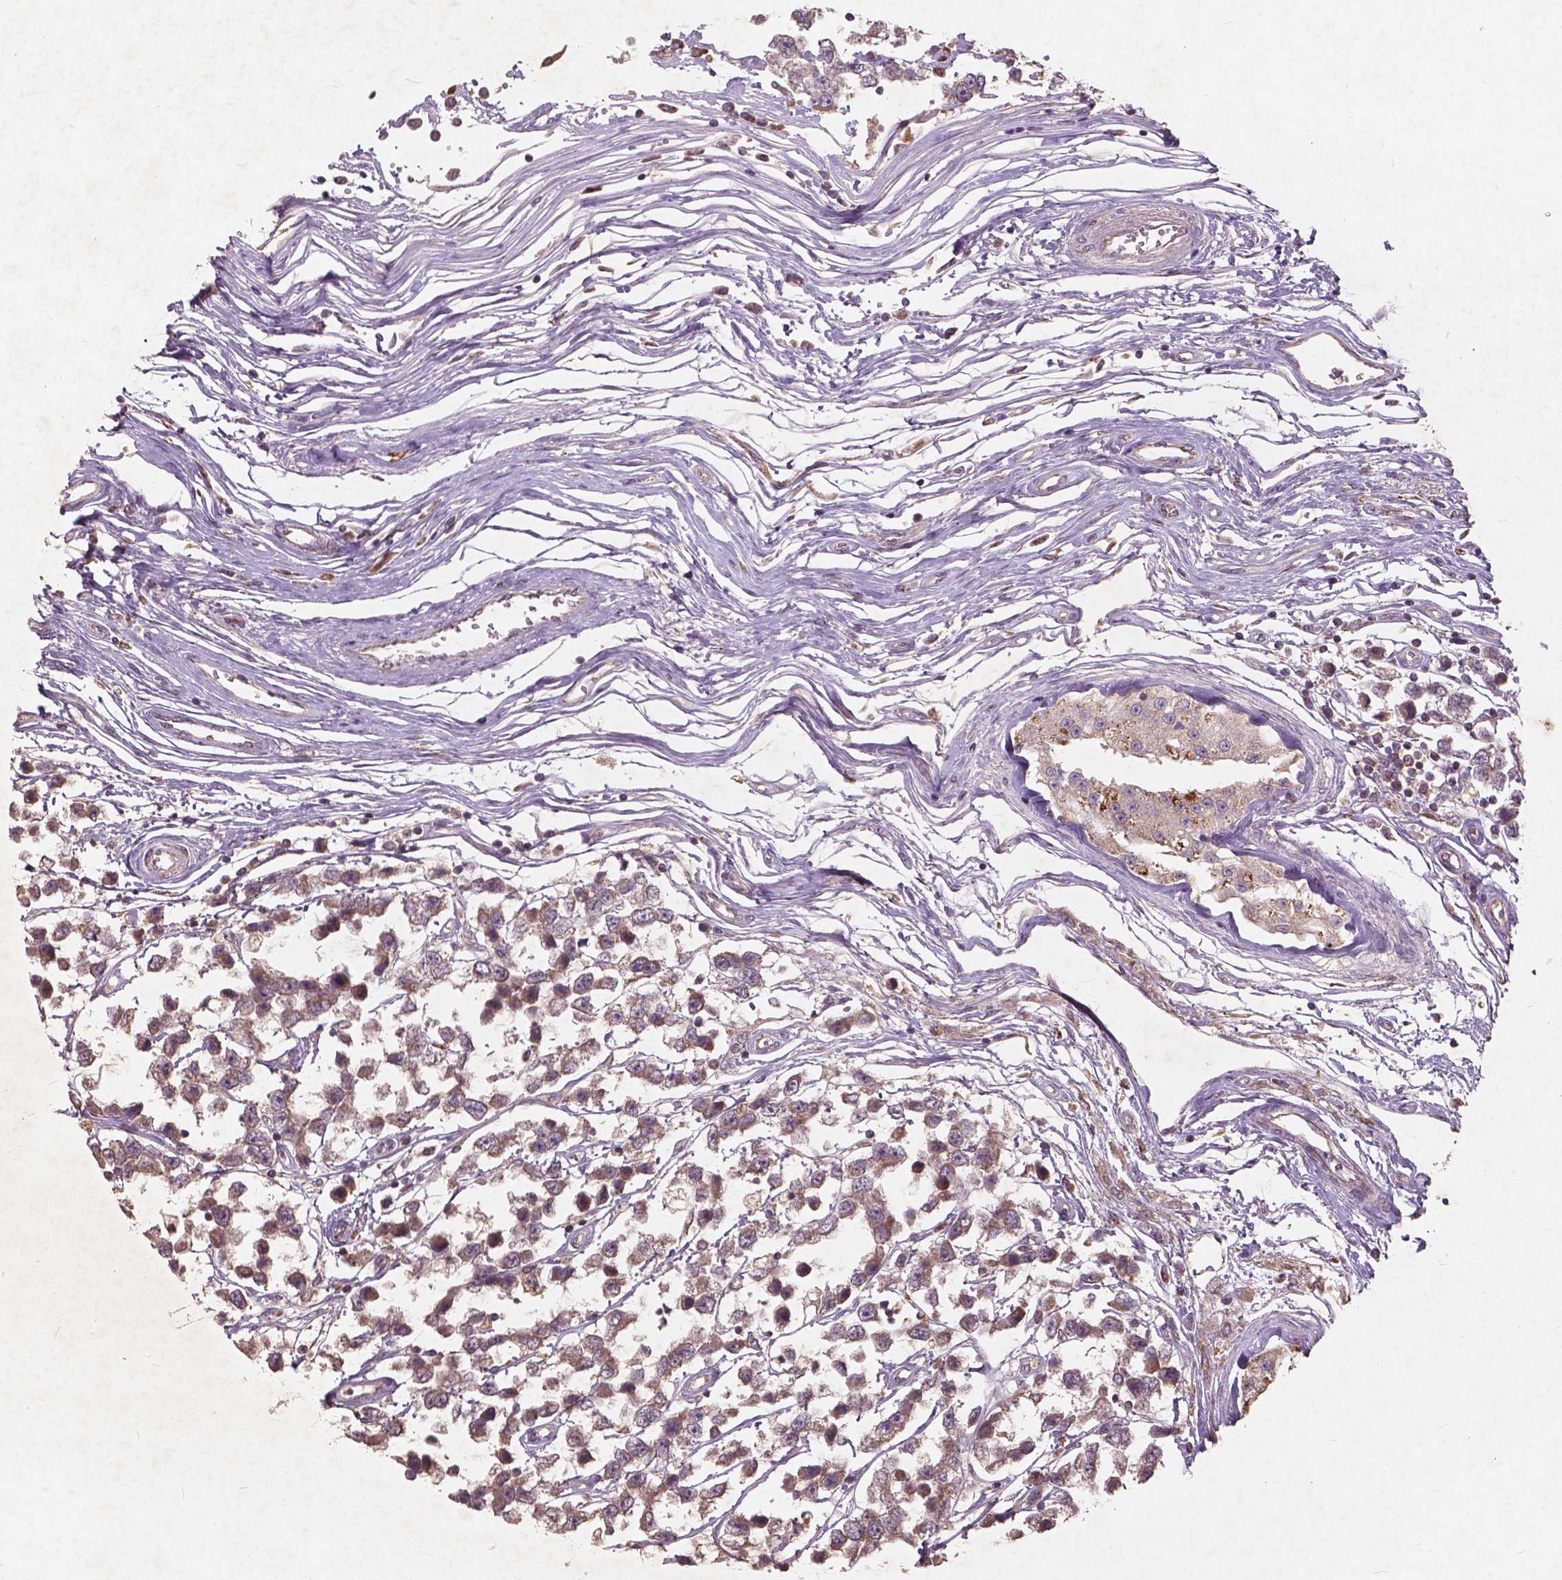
{"staining": {"intensity": "moderate", "quantity": ">75%", "location": "cytoplasmic/membranous"}, "tissue": "testis cancer", "cell_type": "Tumor cells", "image_type": "cancer", "snomed": [{"axis": "morphology", "description": "Seminoma, NOS"}, {"axis": "topography", "description": "Testis"}], "caption": "Testis cancer (seminoma) was stained to show a protein in brown. There is medium levels of moderate cytoplasmic/membranous positivity in about >75% of tumor cells.", "gene": "ST6GALNAC5", "patient": {"sex": "male", "age": 34}}